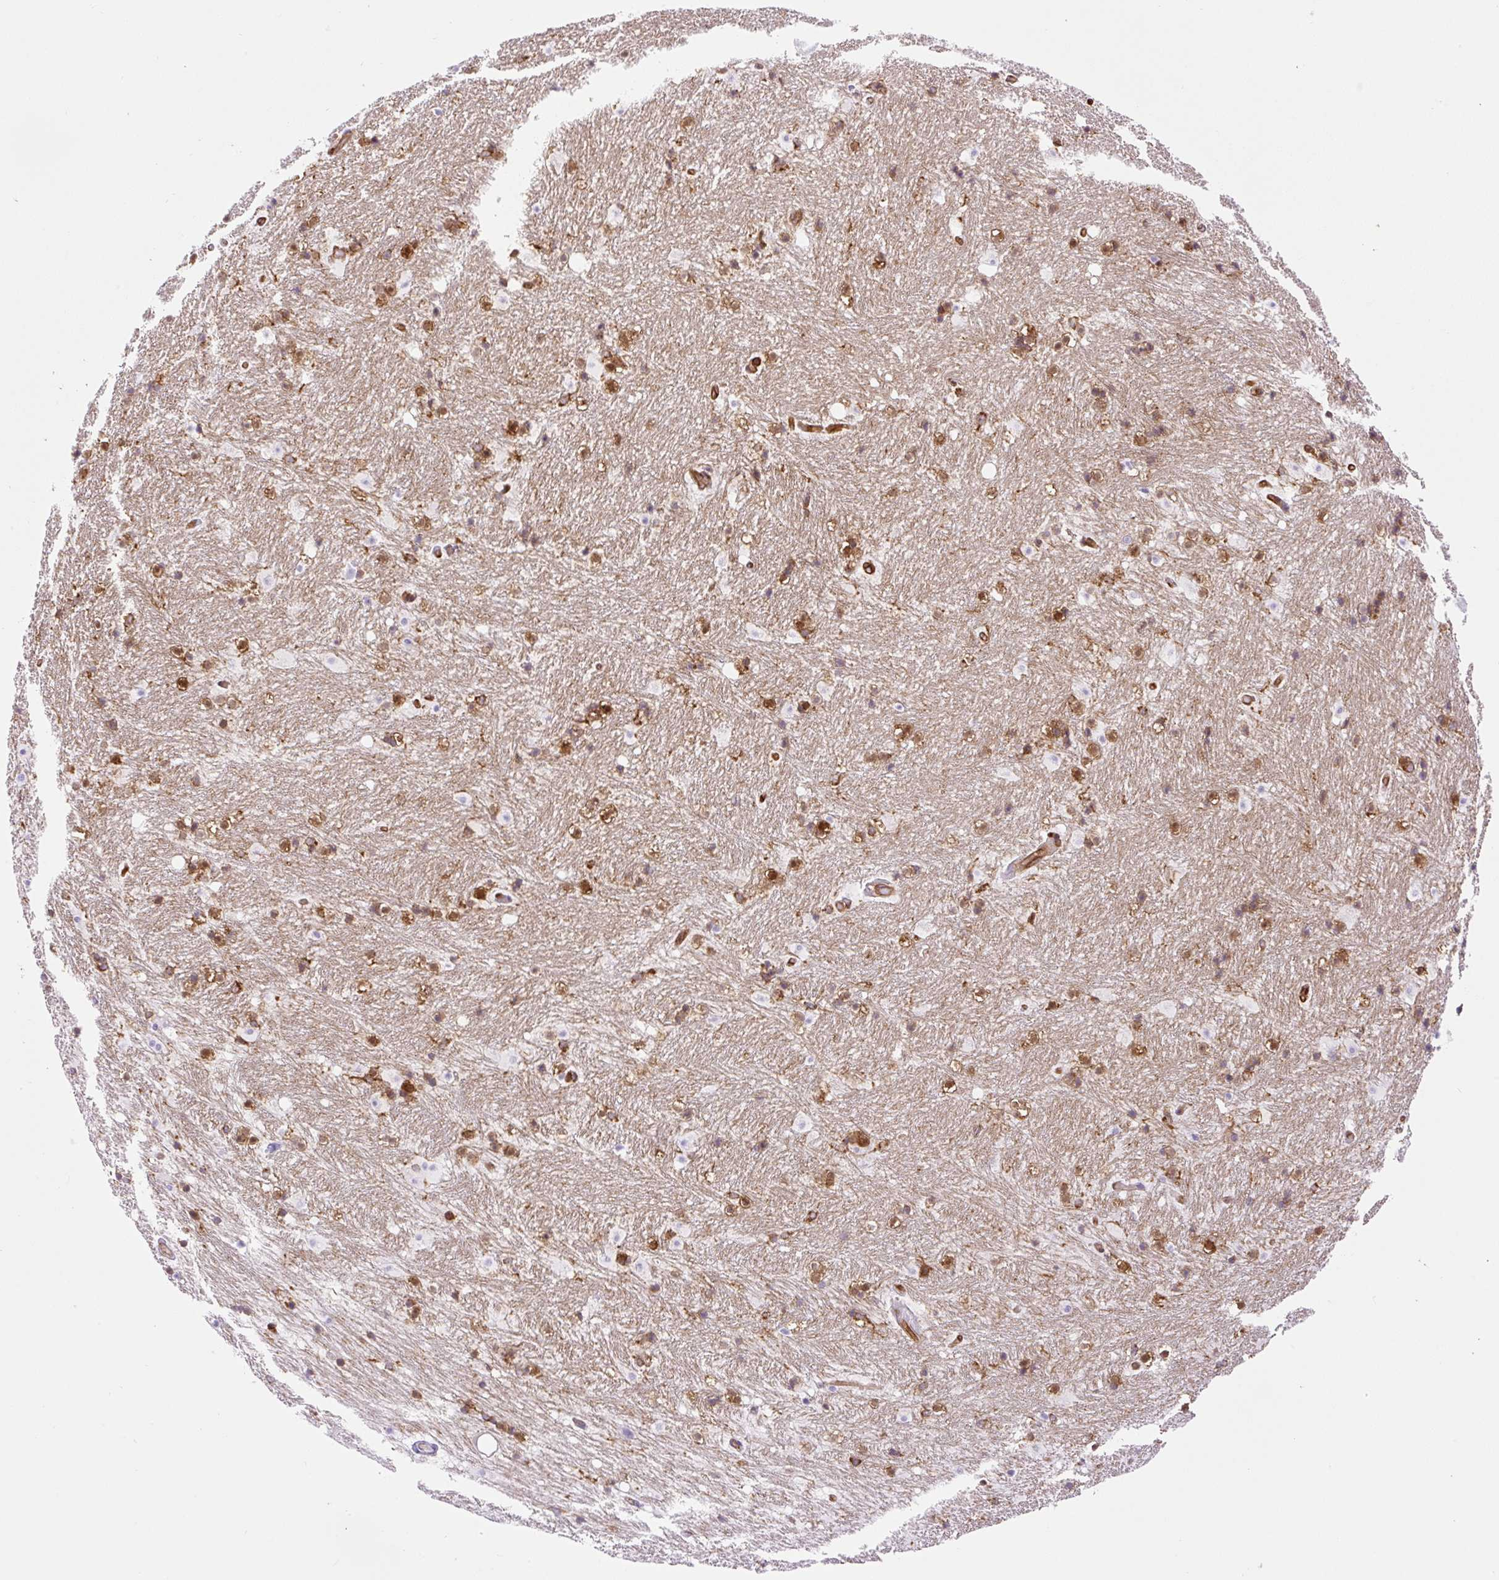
{"staining": {"intensity": "moderate", "quantity": "25%-75%", "location": "cytoplasmic/membranous,nuclear"}, "tissue": "caudate", "cell_type": "Glial cells", "image_type": "normal", "snomed": [{"axis": "morphology", "description": "Normal tissue, NOS"}, {"axis": "topography", "description": "Lateral ventricle wall"}], "caption": "Protein positivity by immunohistochemistry shows moderate cytoplasmic/membranous,nuclear expression in approximately 25%-75% of glial cells in unremarkable caudate.", "gene": "DNM2", "patient": {"sex": "male", "age": 37}}